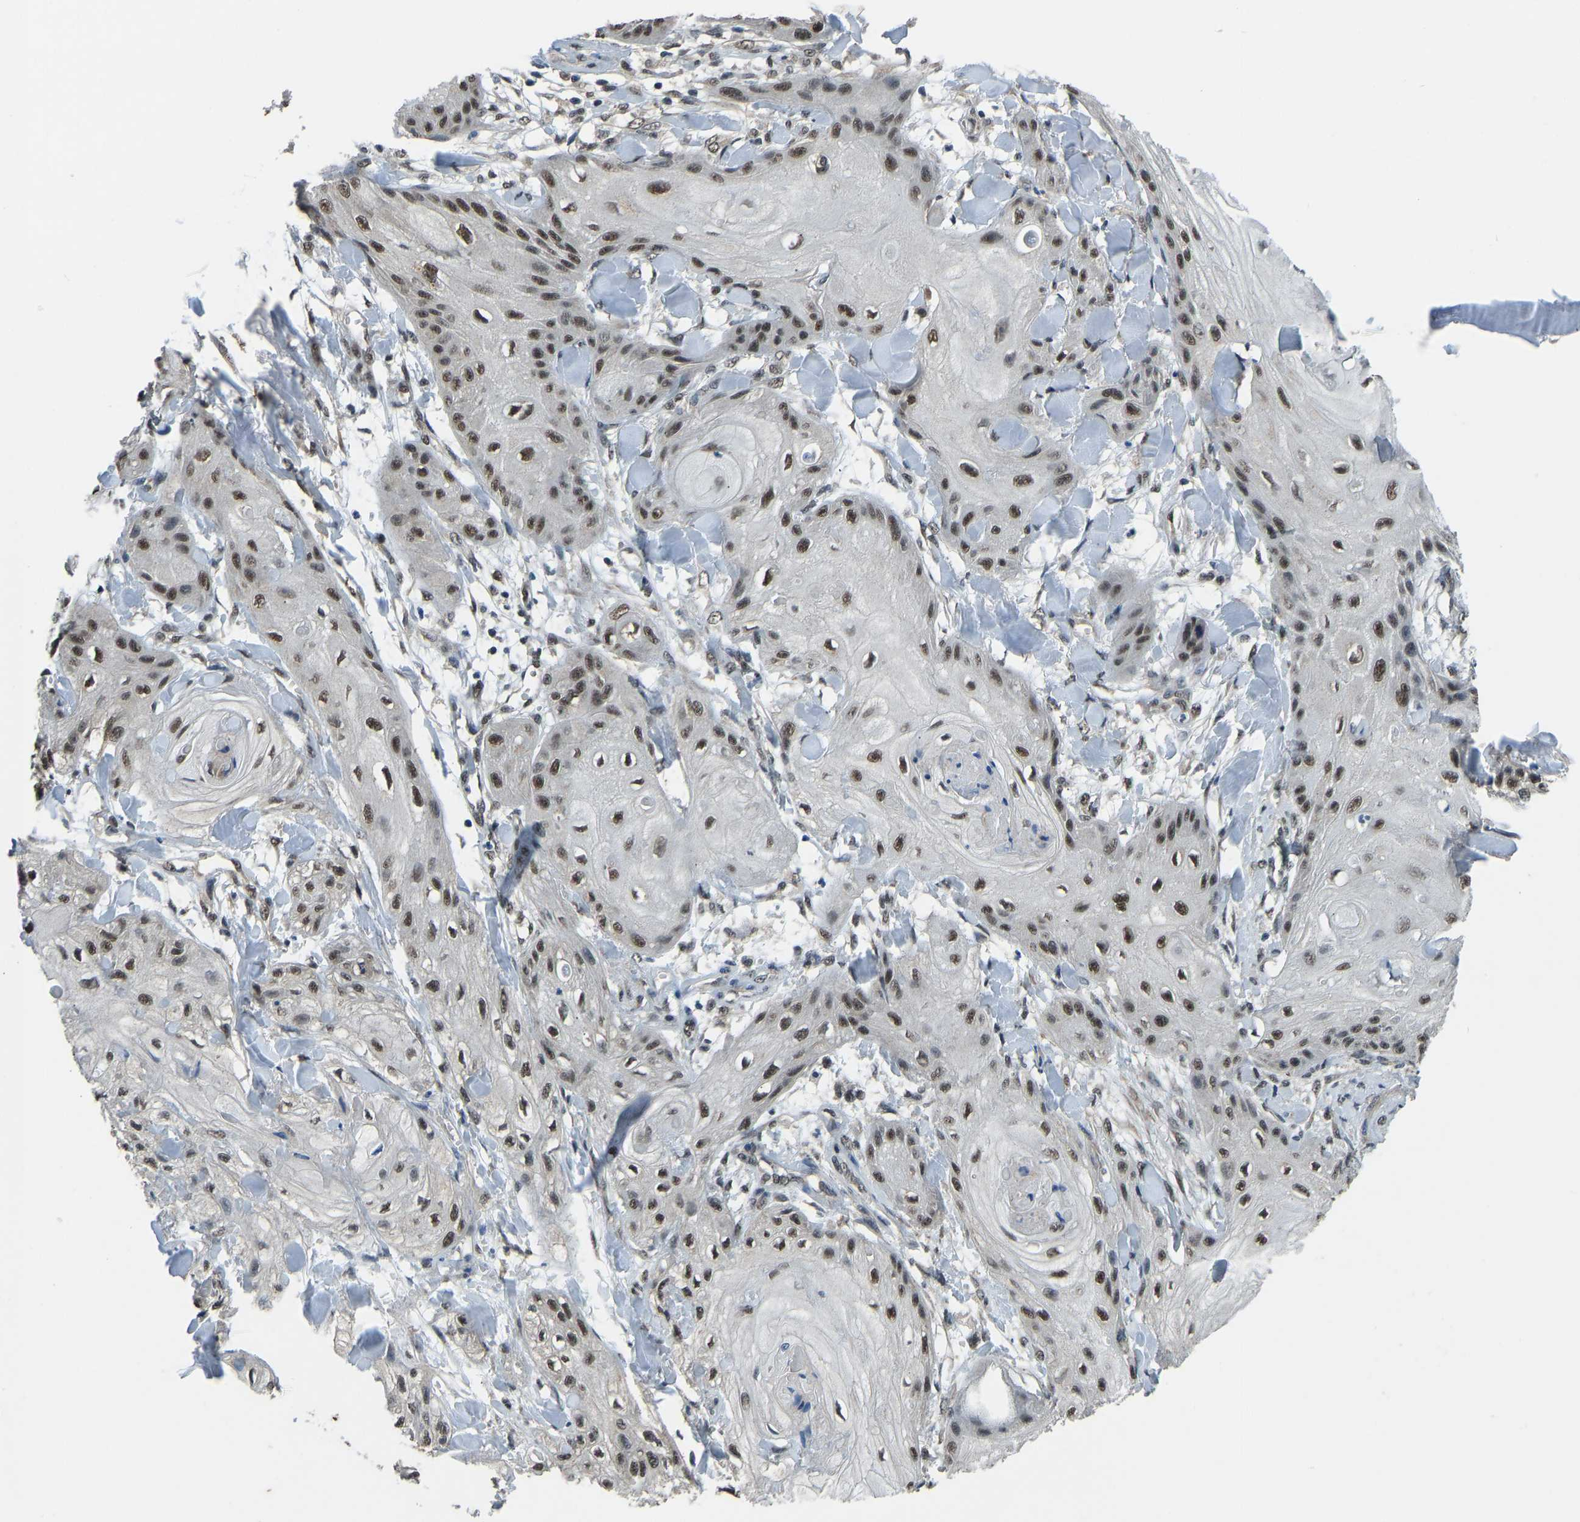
{"staining": {"intensity": "moderate", "quantity": ">75%", "location": "nuclear"}, "tissue": "skin cancer", "cell_type": "Tumor cells", "image_type": "cancer", "snomed": [{"axis": "morphology", "description": "Squamous cell carcinoma, NOS"}, {"axis": "topography", "description": "Skin"}], "caption": "Skin cancer (squamous cell carcinoma) tissue exhibits moderate nuclear positivity in about >75% of tumor cells", "gene": "TOX4", "patient": {"sex": "male", "age": 74}}